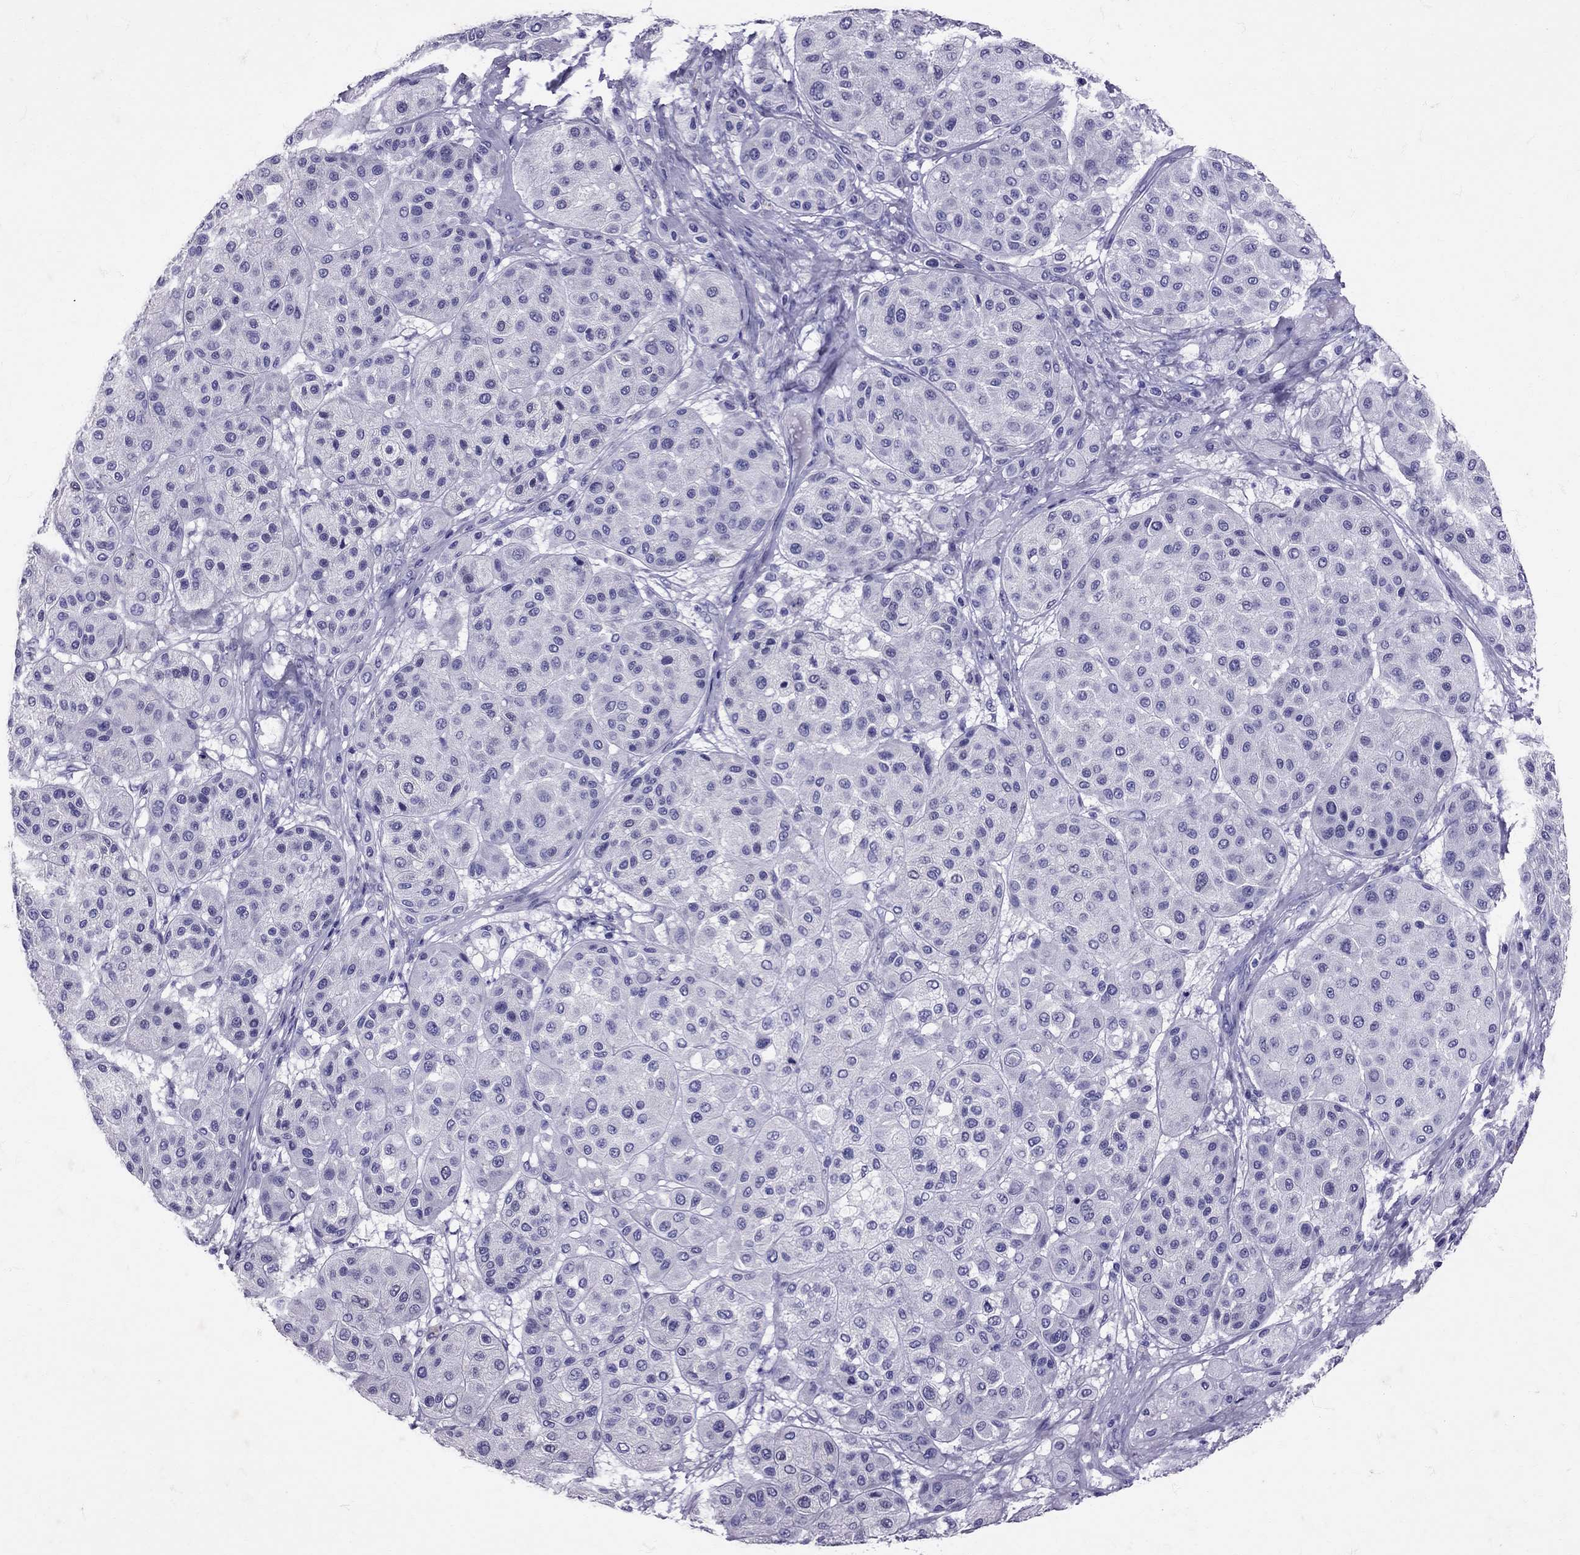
{"staining": {"intensity": "negative", "quantity": "none", "location": "none"}, "tissue": "melanoma", "cell_type": "Tumor cells", "image_type": "cancer", "snomed": [{"axis": "morphology", "description": "Malignant melanoma, Metastatic site"}, {"axis": "topography", "description": "Smooth muscle"}], "caption": "Melanoma stained for a protein using IHC reveals no expression tumor cells.", "gene": "AVP", "patient": {"sex": "male", "age": 41}}